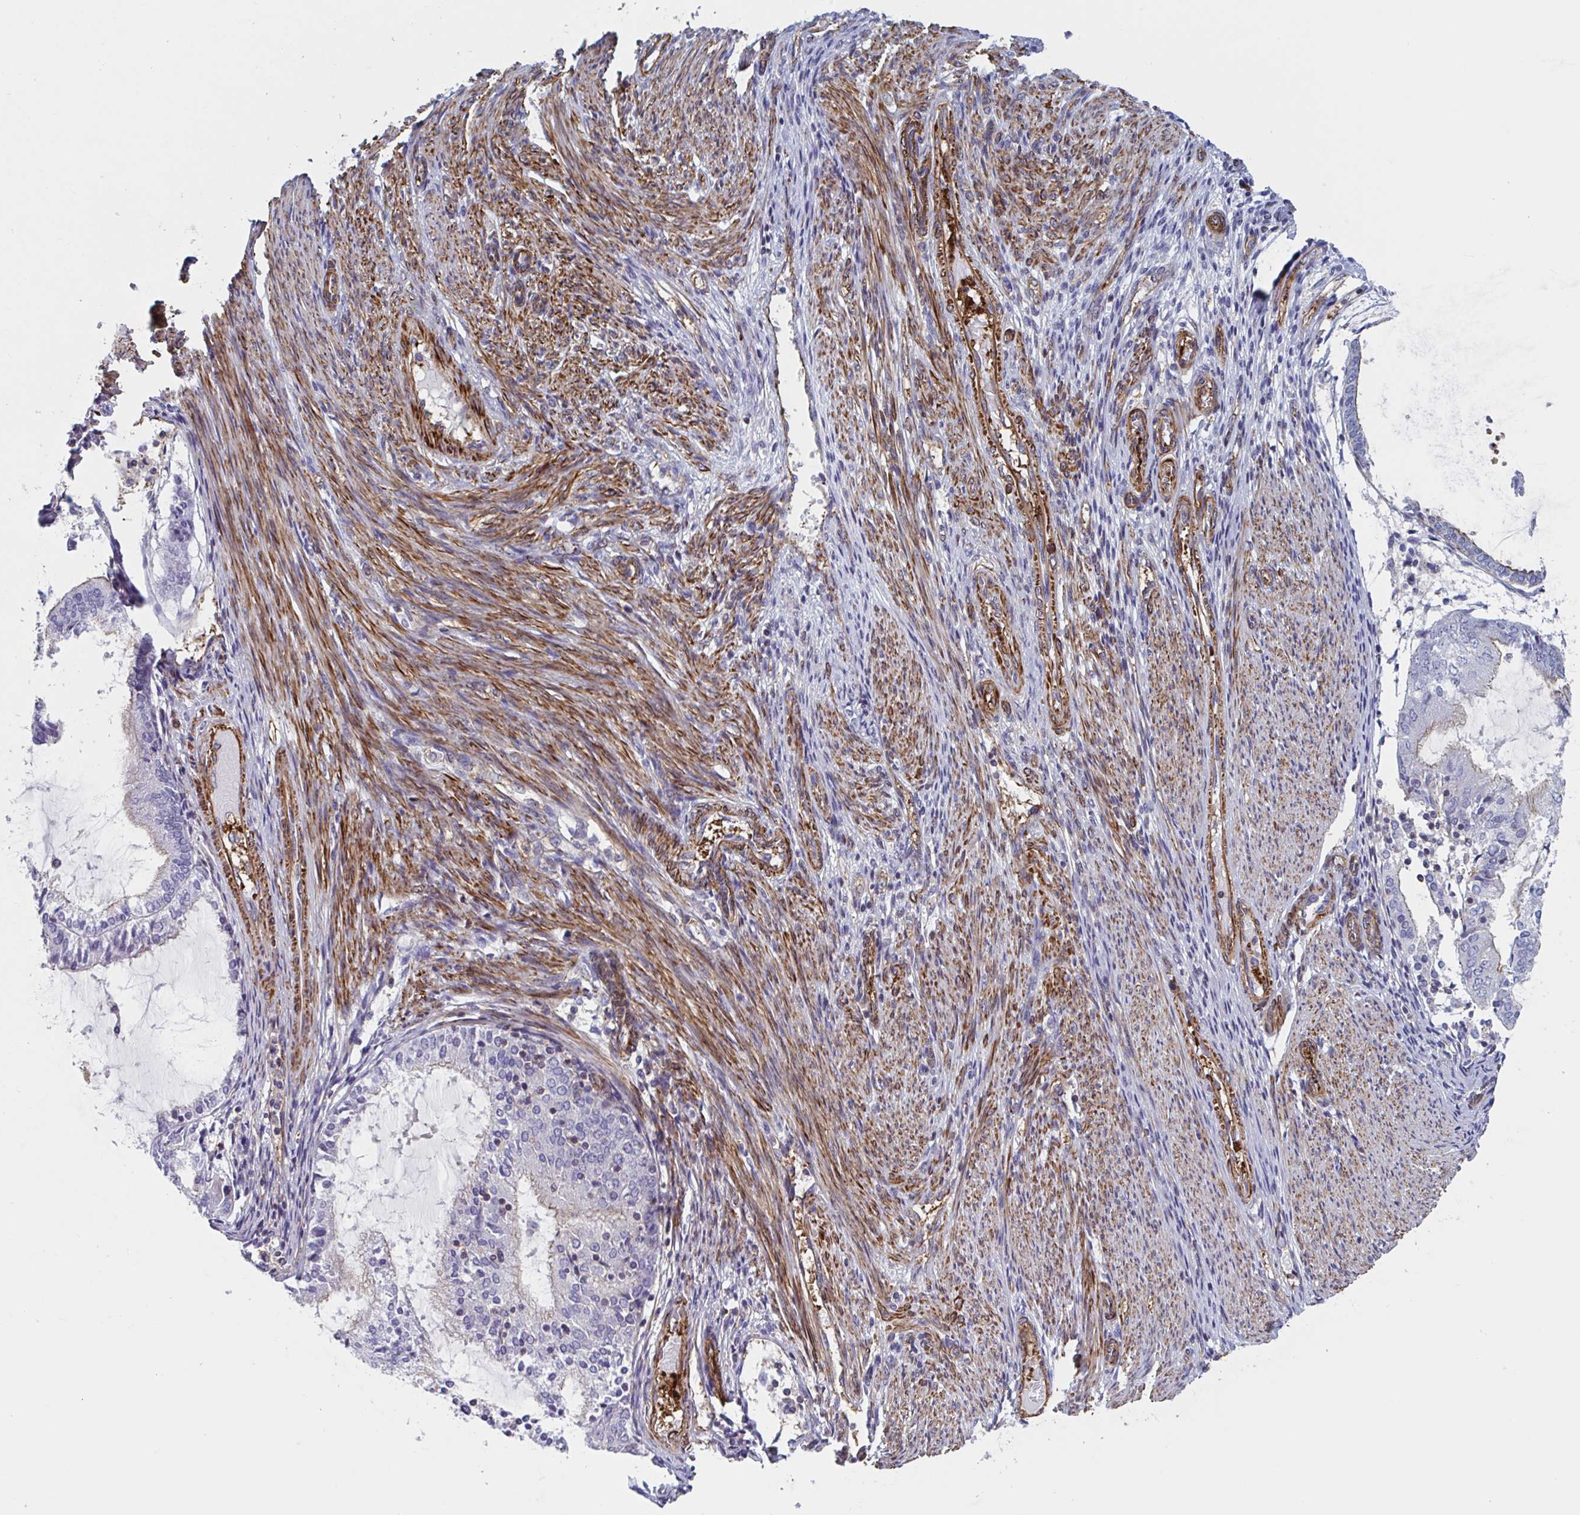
{"staining": {"intensity": "negative", "quantity": "none", "location": "none"}, "tissue": "endometrial cancer", "cell_type": "Tumor cells", "image_type": "cancer", "snomed": [{"axis": "morphology", "description": "Adenocarcinoma, NOS"}, {"axis": "topography", "description": "Endometrium"}], "caption": "Tumor cells show no significant staining in adenocarcinoma (endometrial).", "gene": "SHISA7", "patient": {"sex": "female", "age": 81}}